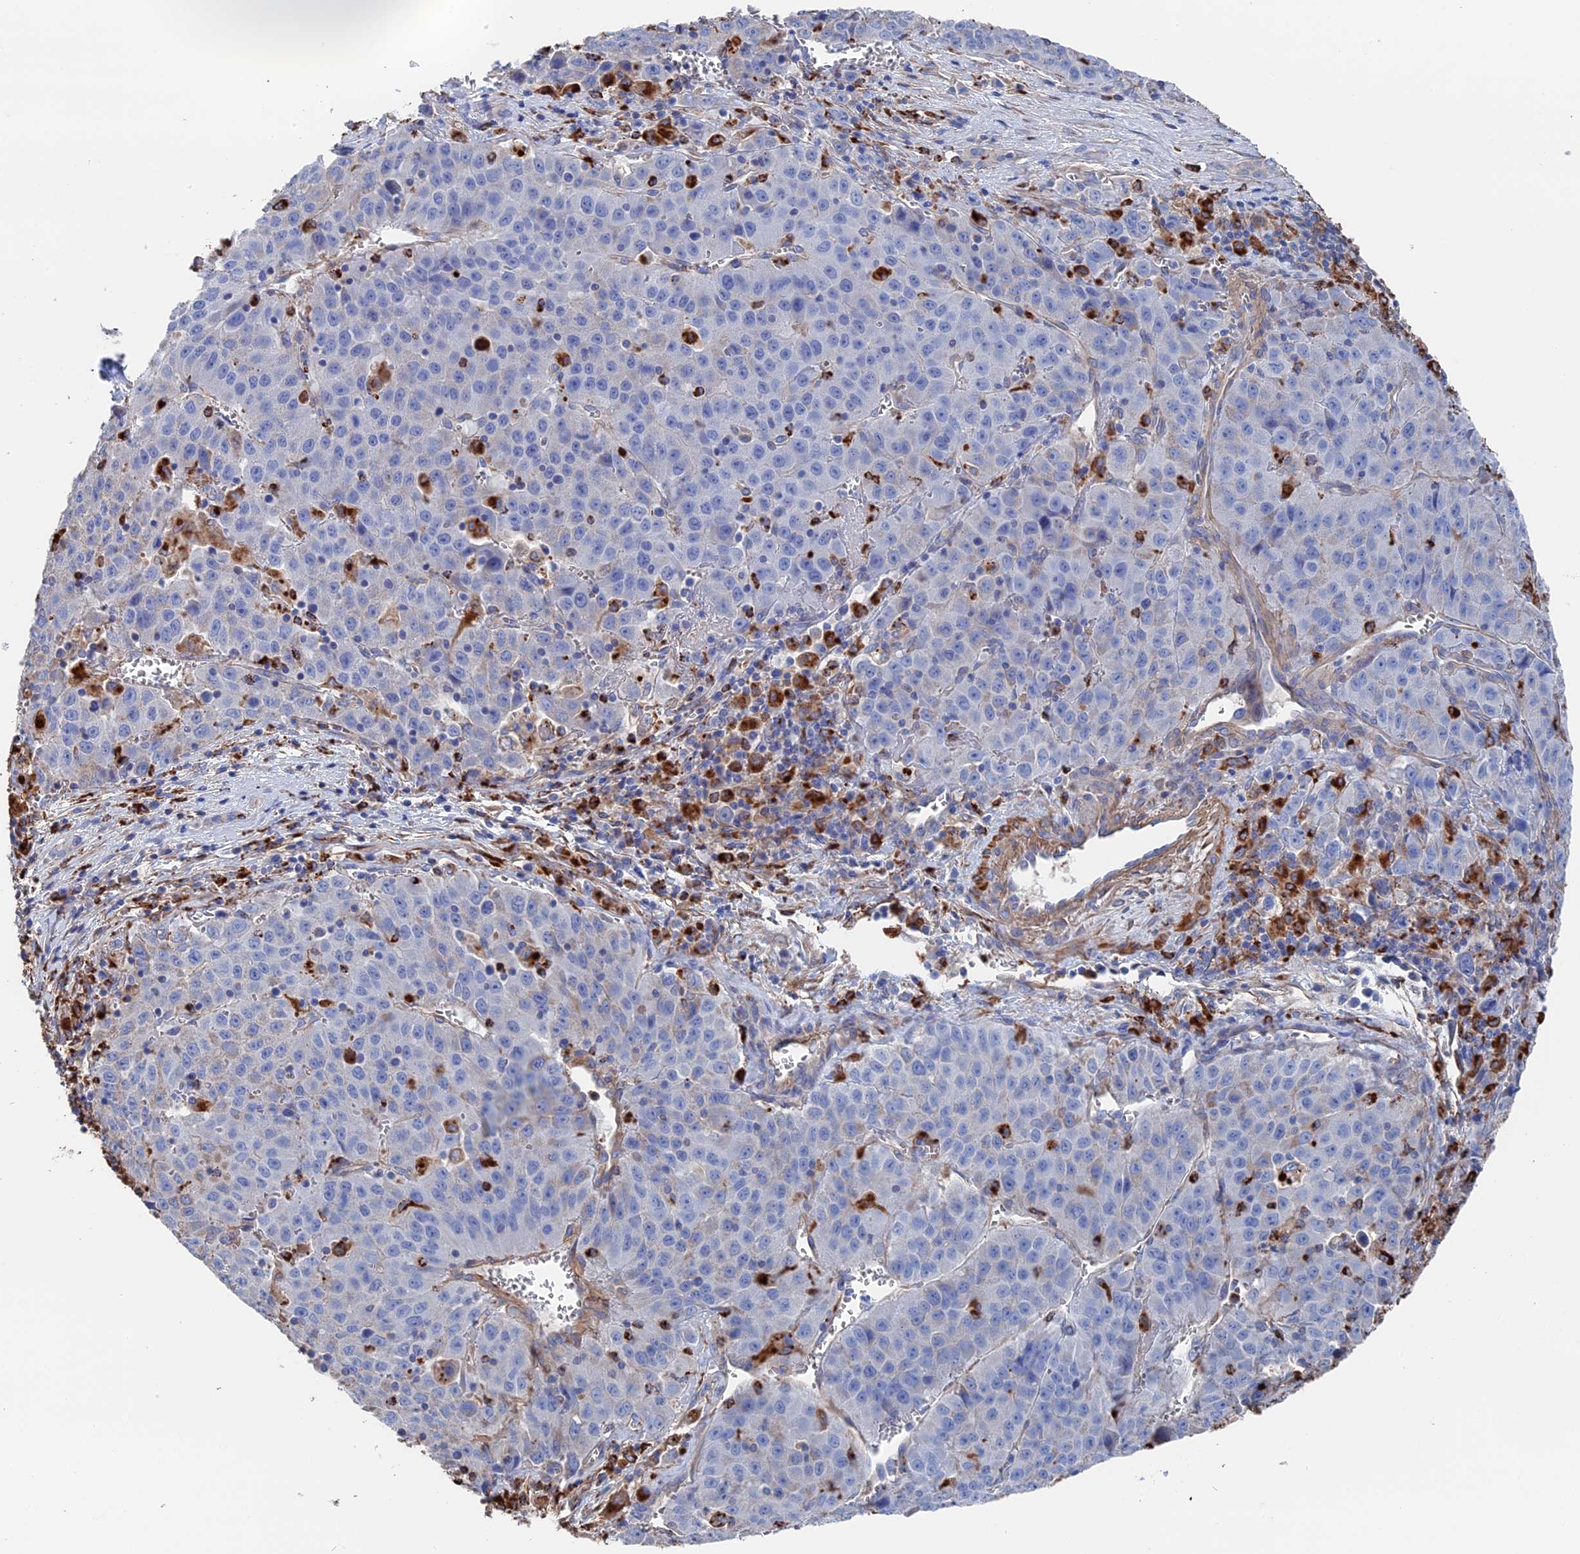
{"staining": {"intensity": "negative", "quantity": "none", "location": "none"}, "tissue": "liver cancer", "cell_type": "Tumor cells", "image_type": "cancer", "snomed": [{"axis": "morphology", "description": "Carcinoma, Hepatocellular, NOS"}, {"axis": "topography", "description": "Liver"}], "caption": "Photomicrograph shows no significant protein staining in tumor cells of hepatocellular carcinoma (liver). (Stains: DAB (3,3'-diaminobenzidine) immunohistochemistry (IHC) with hematoxylin counter stain, Microscopy: brightfield microscopy at high magnification).", "gene": "STRA6", "patient": {"sex": "female", "age": 53}}